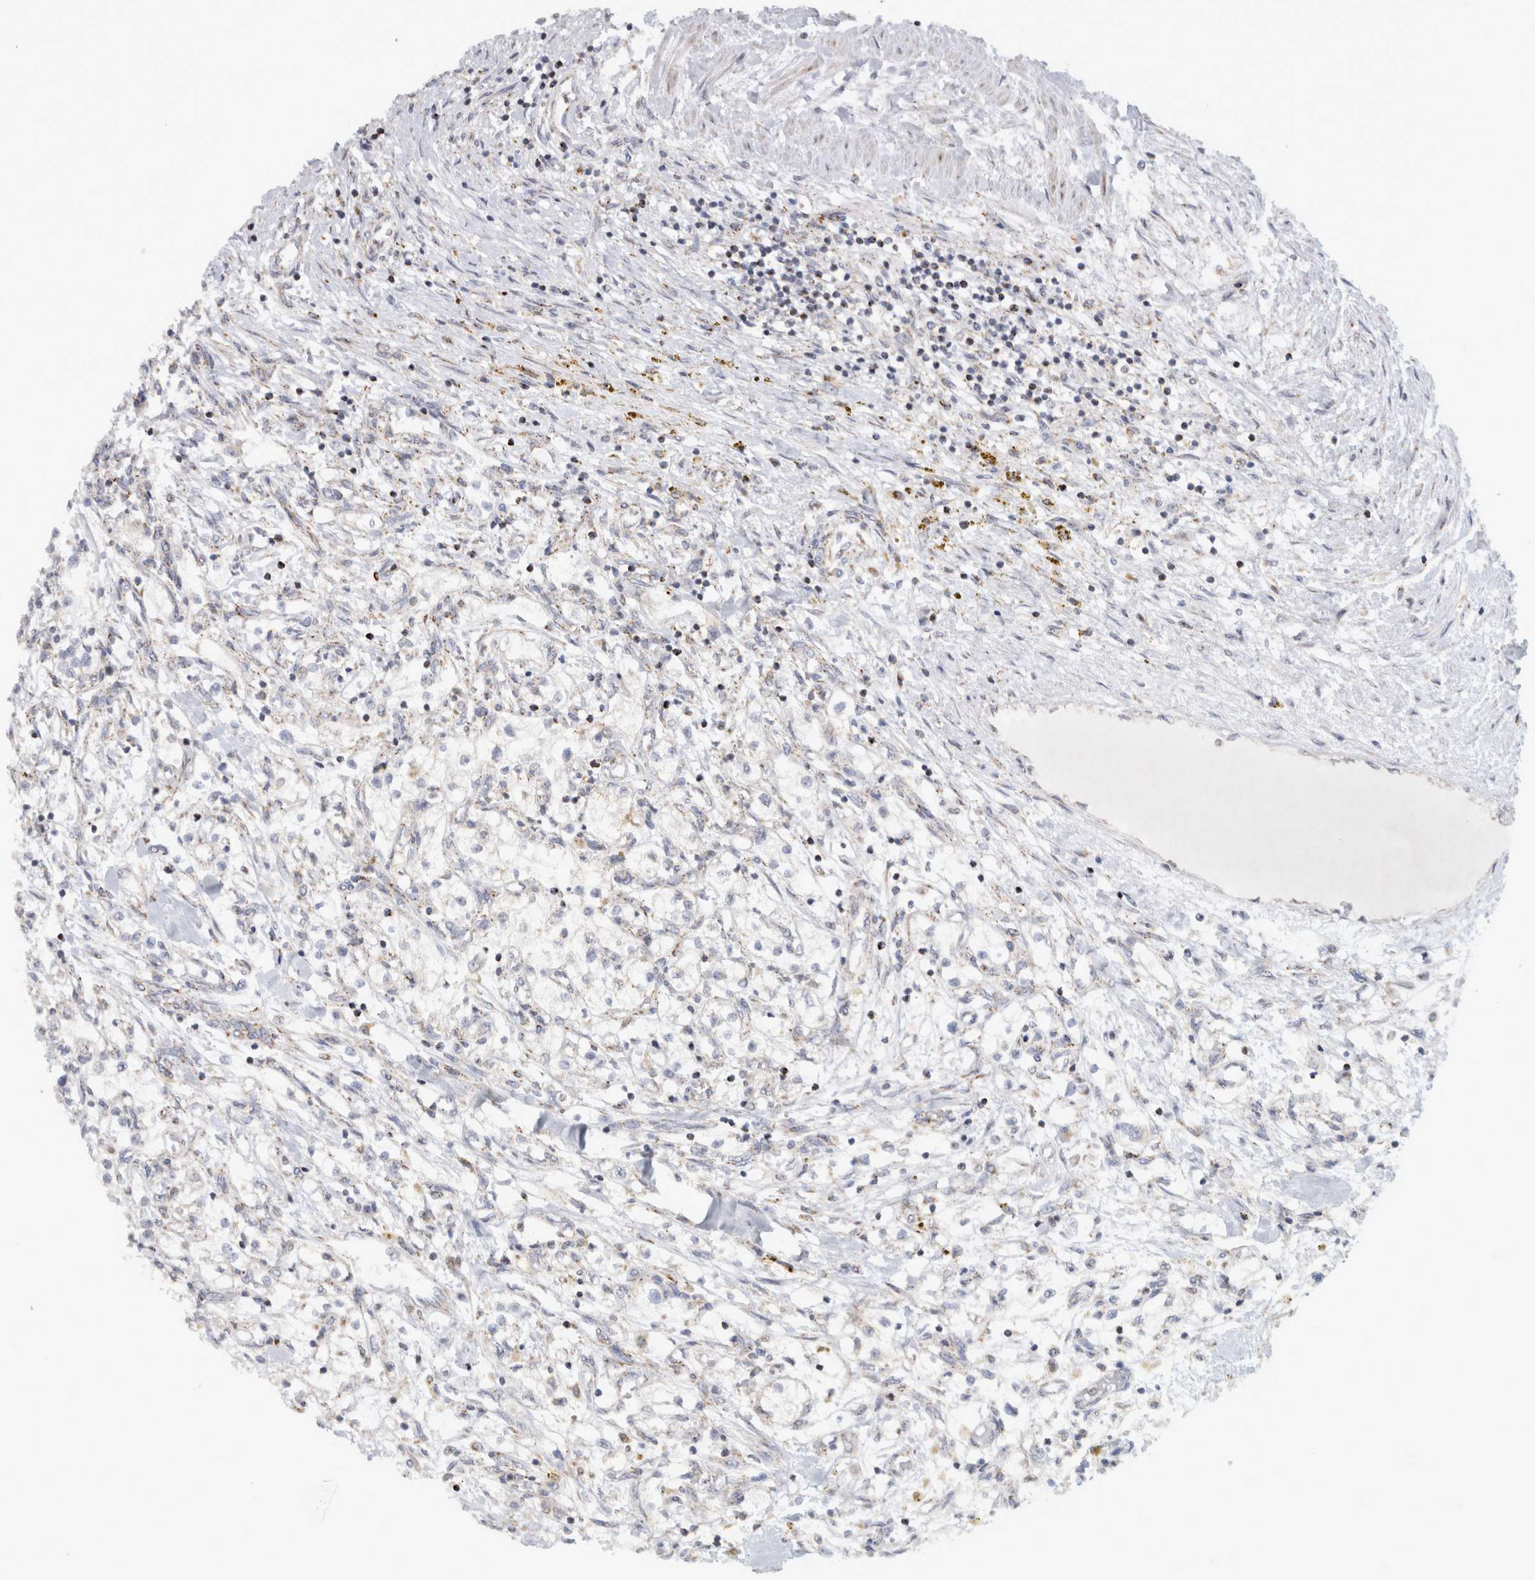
{"staining": {"intensity": "negative", "quantity": "none", "location": "none"}, "tissue": "renal cancer", "cell_type": "Tumor cells", "image_type": "cancer", "snomed": [{"axis": "morphology", "description": "Adenocarcinoma, NOS"}, {"axis": "topography", "description": "Kidney"}], "caption": "IHC histopathology image of adenocarcinoma (renal) stained for a protein (brown), which reveals no positivity in tumor cells. (Immunohistochemistry (ihc), brightfield microscopy, high magnification).", "gene": "RAB18", "patient": {"sex": "male", "age": 68}}